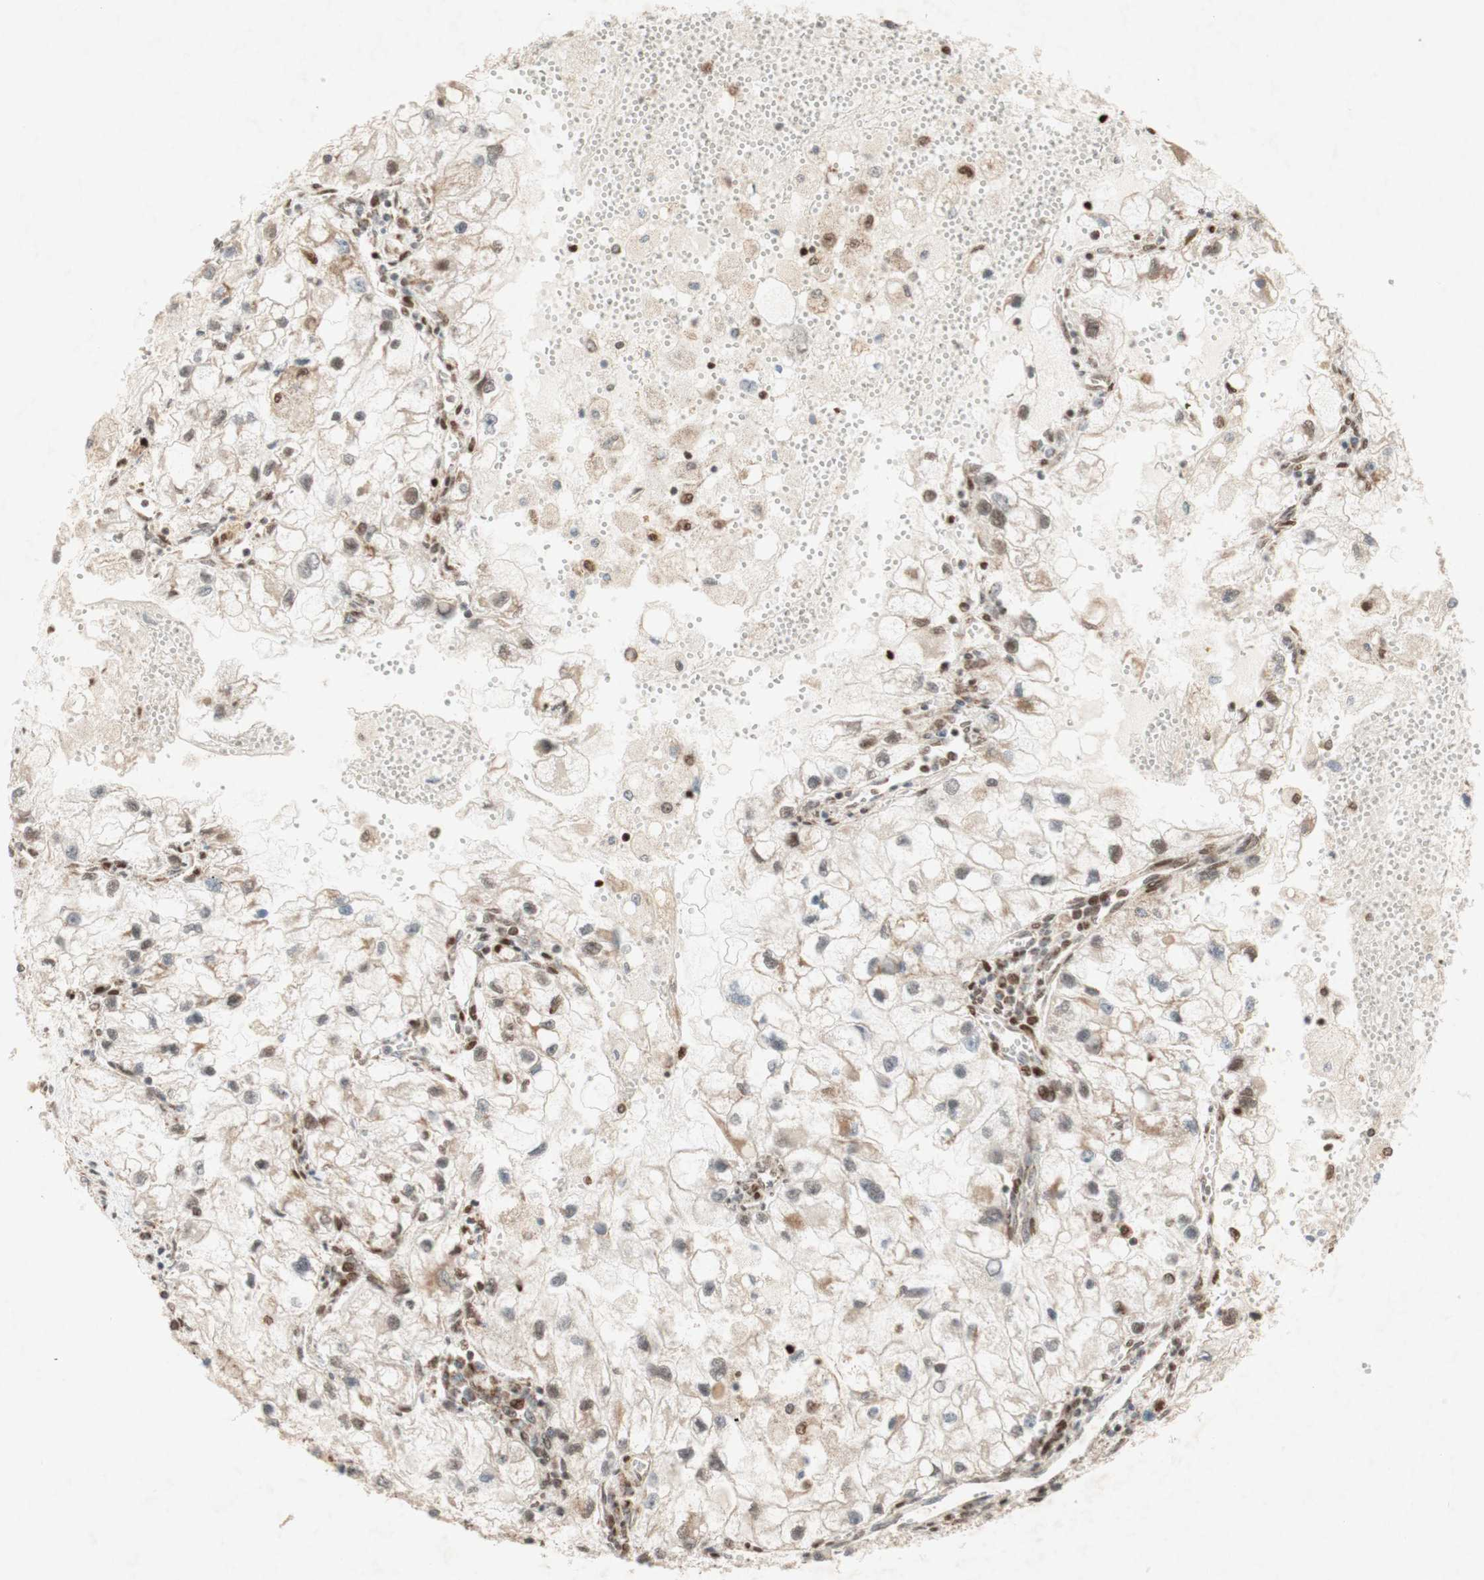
{"staining": {"intensity": "moderate", "quantity": "25%-75%", "location": "cytoplasmic/membranous,nuclear"}, "tissue": "renal cancer", "cell_type": "Tumor cells", "image_type": "cancer", "snomed": [{"axis": "morphology", "description": "Adenocarcinoma, NOS"}, {"axis": "topography", "description": "Kidney"}], "caption": "The immunohistochemical stain highlights moderate cytoplasmic/membranous and nuclear staining in tumor cells of adenocarcinoma (renal) tissue.", "gene": "DNMT3A", "patient": {"sex": "female", "age": 70}}